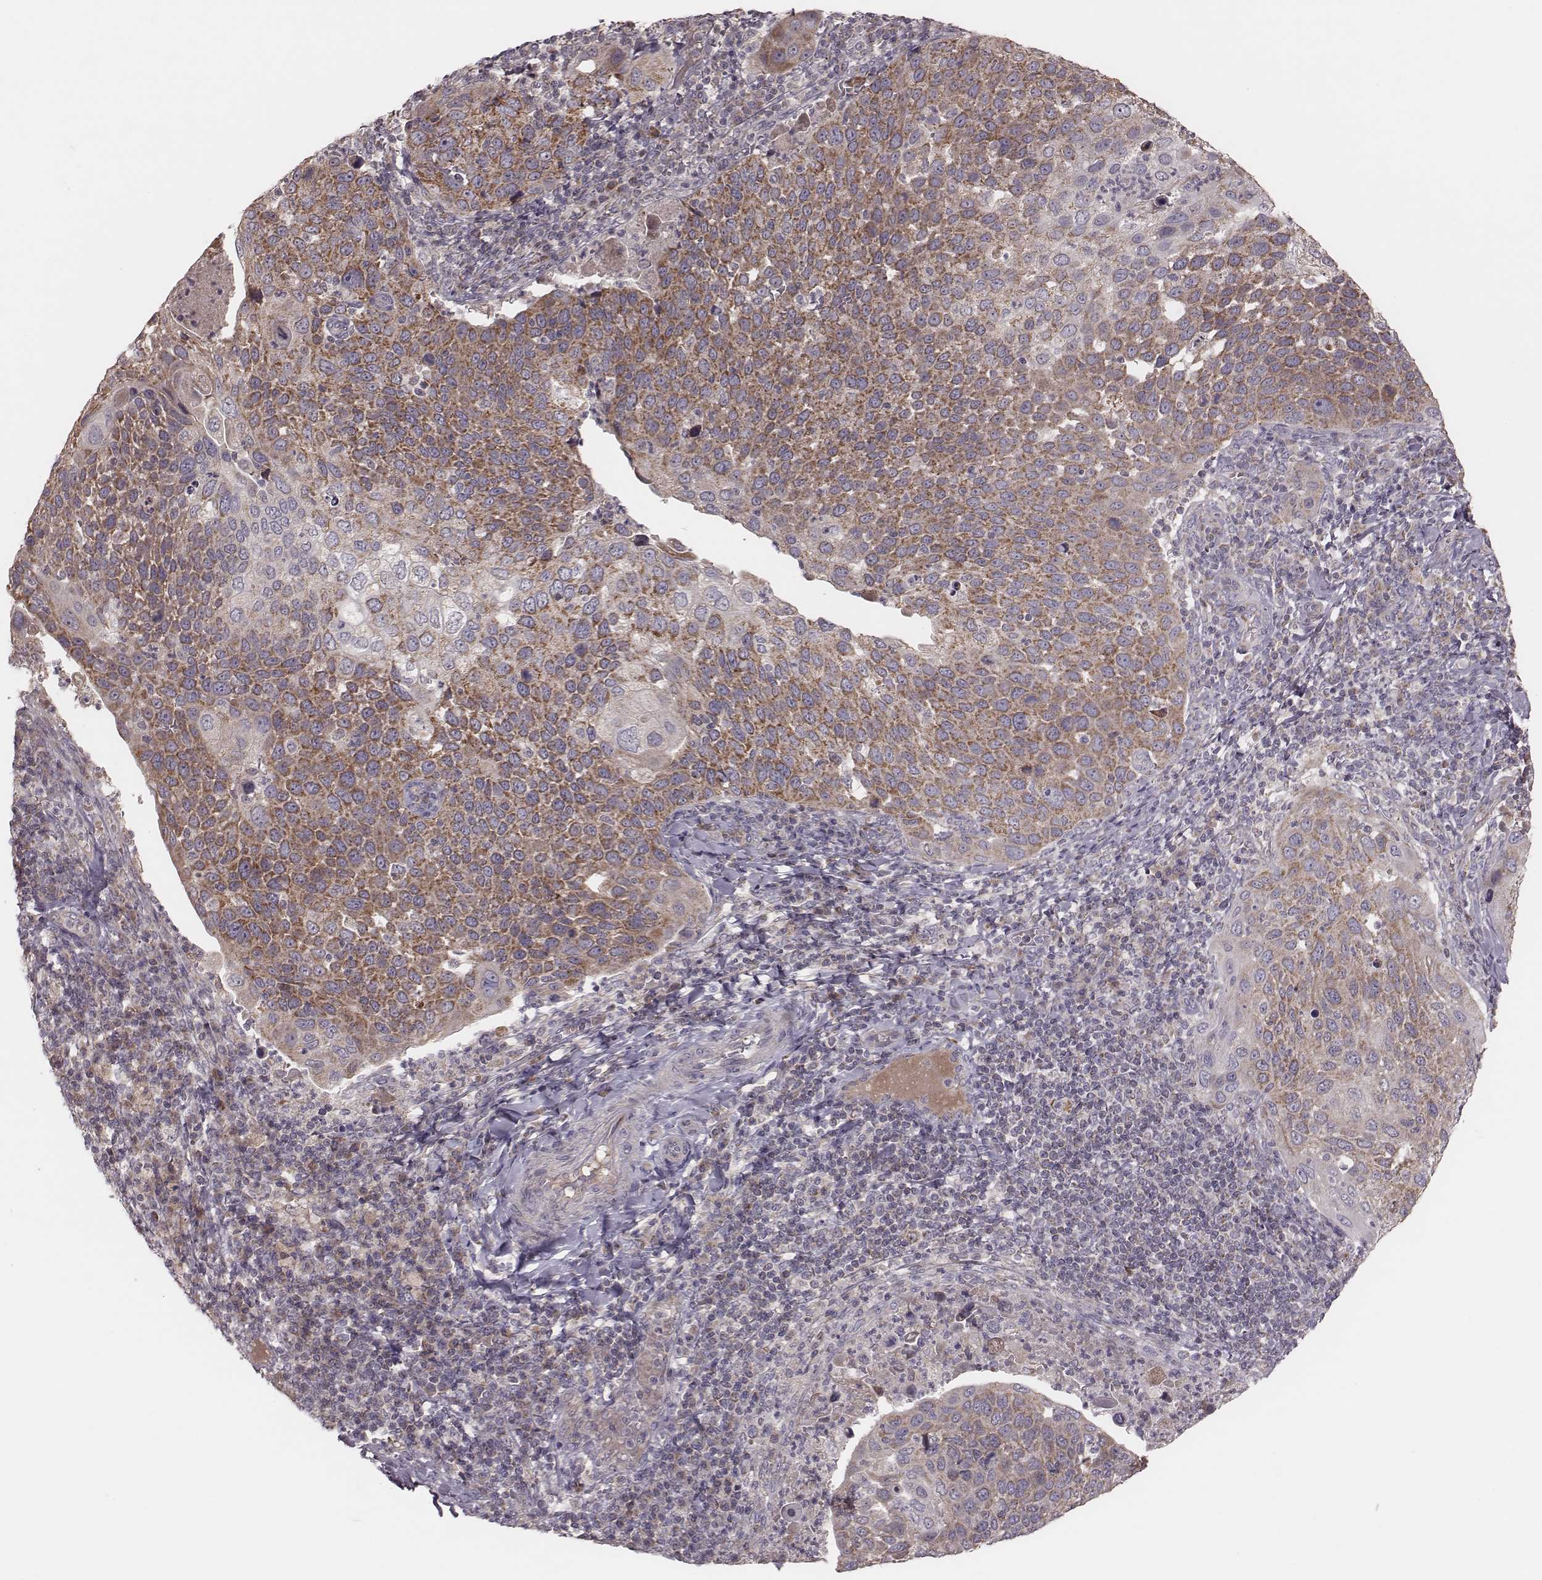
{"staining": {"intensity": "moderate", "quantity": "25%-75%", "location": "cytoplasmic/membranous"}, "tissue": "cervical cancer", "cell_type": "Tumor cells", "image_type": "cancer", "snomed": [{"axis": "morphology", "description": "Squamous cell carcinoma, NOS"}, {"axis": "topography", "description": "Cervix"}], "caption": "Squamous cell carcinoma (cervical) stained for a protein shows moderate cytoplasmic/membranous positivity in tumor cells.", "gene": "MRPS27", "patient": {"sex": "female", "age": 54}}